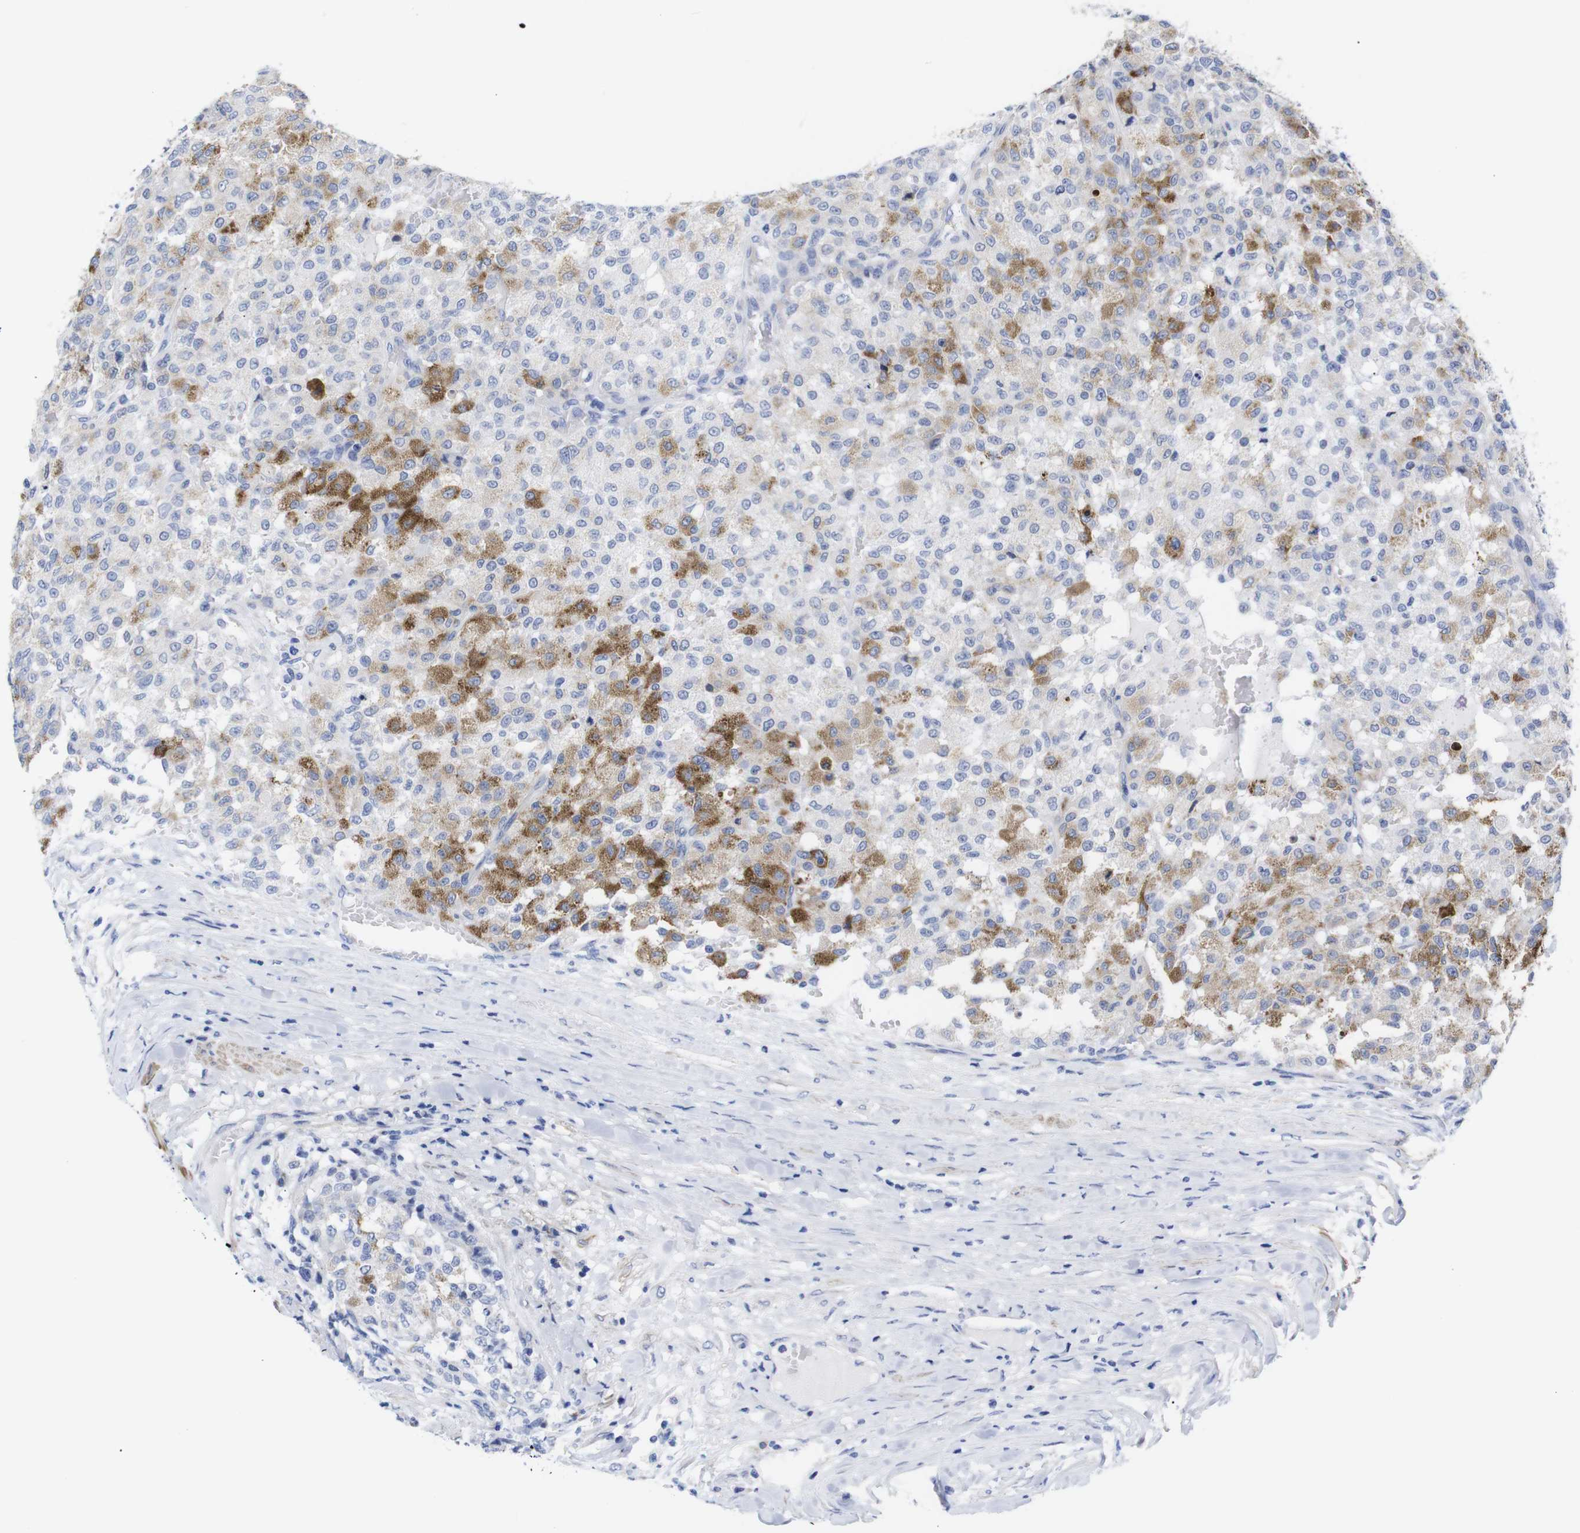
{"staining": {"intensity": "moderate", "quantity": "25%-75%", "location": "cytoplasmic/membranous"}, "tissue": "testis cancer", "cell_type": "Tumor cells", "image_type": "cancer", "snomed": [{"axis": "morphology", "description": "Seminoma, NOS"}, {"axis": "topography", "description": "Testis"}], "caption": "This is a photomicrograph of immunohistochemistry staining of testis seminoma, which shows moderate expression in the cytoplasmic/membranous of tumor cells.", "gene": "LRRC55", "patient": {"sex": "male", "age": 59}}